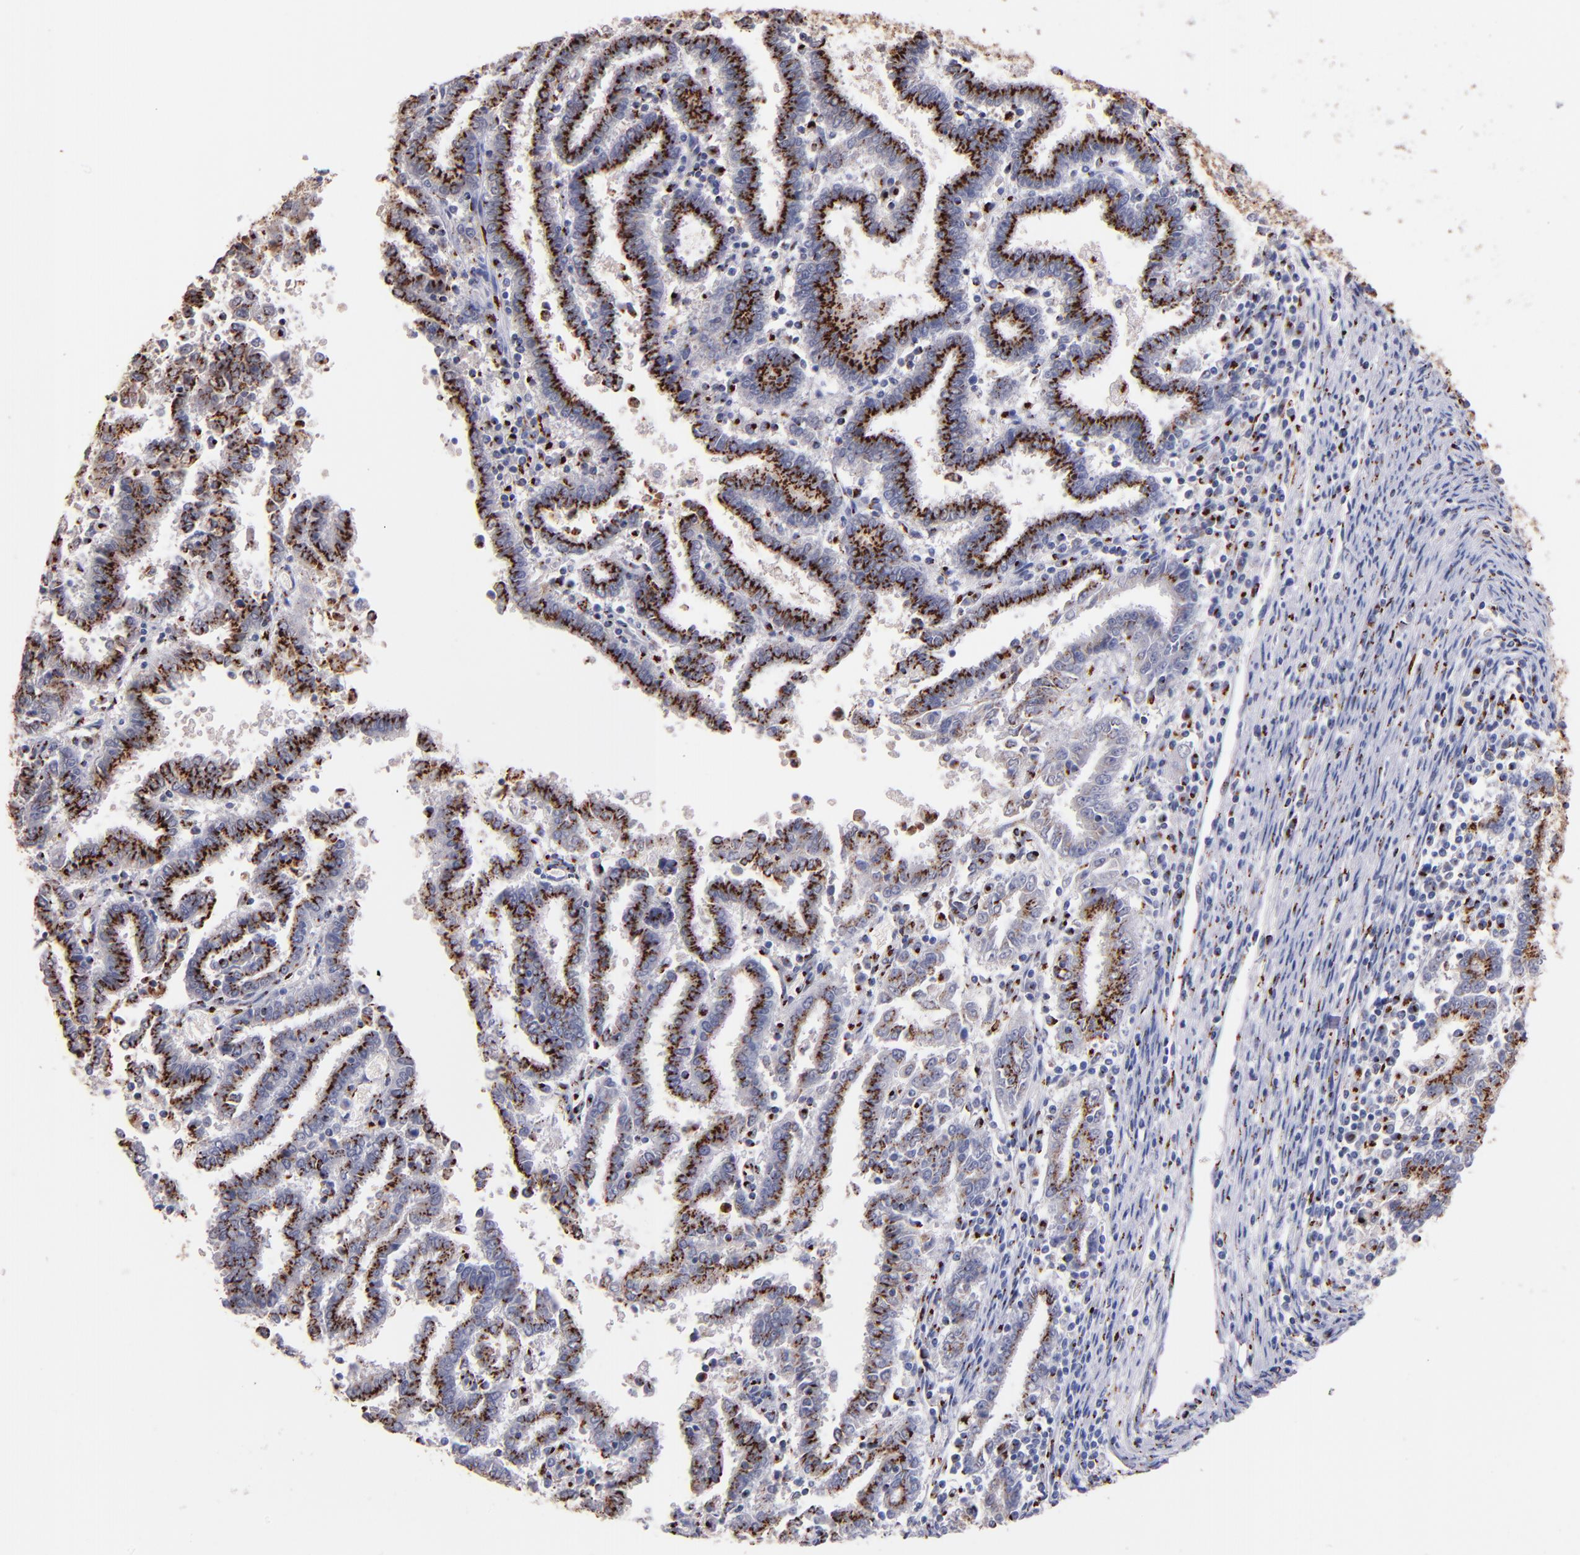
{"staining": {"intensity": "strong", "quantity": ">75%", "location": "cytoplasmic/membranous"}, "tissue": "endometrial cancer", "cell_type": "Tumor cells", "image_type": "cancer", "snomed": [{"axis": "morphology", "description": "Adenocarcinoma, NOS"}, {"axis": "topography", "description": "Uterus"}], "caption": "Strong cytoplasmic/membranous expression for a protein is seen in about >75% of tumor cells of endometrial cancer (adenocarcinoma) using immunohistochemistry (IHC).", "gene": "GOLIM4", "patient": {"sex": "female", "age": 83}}